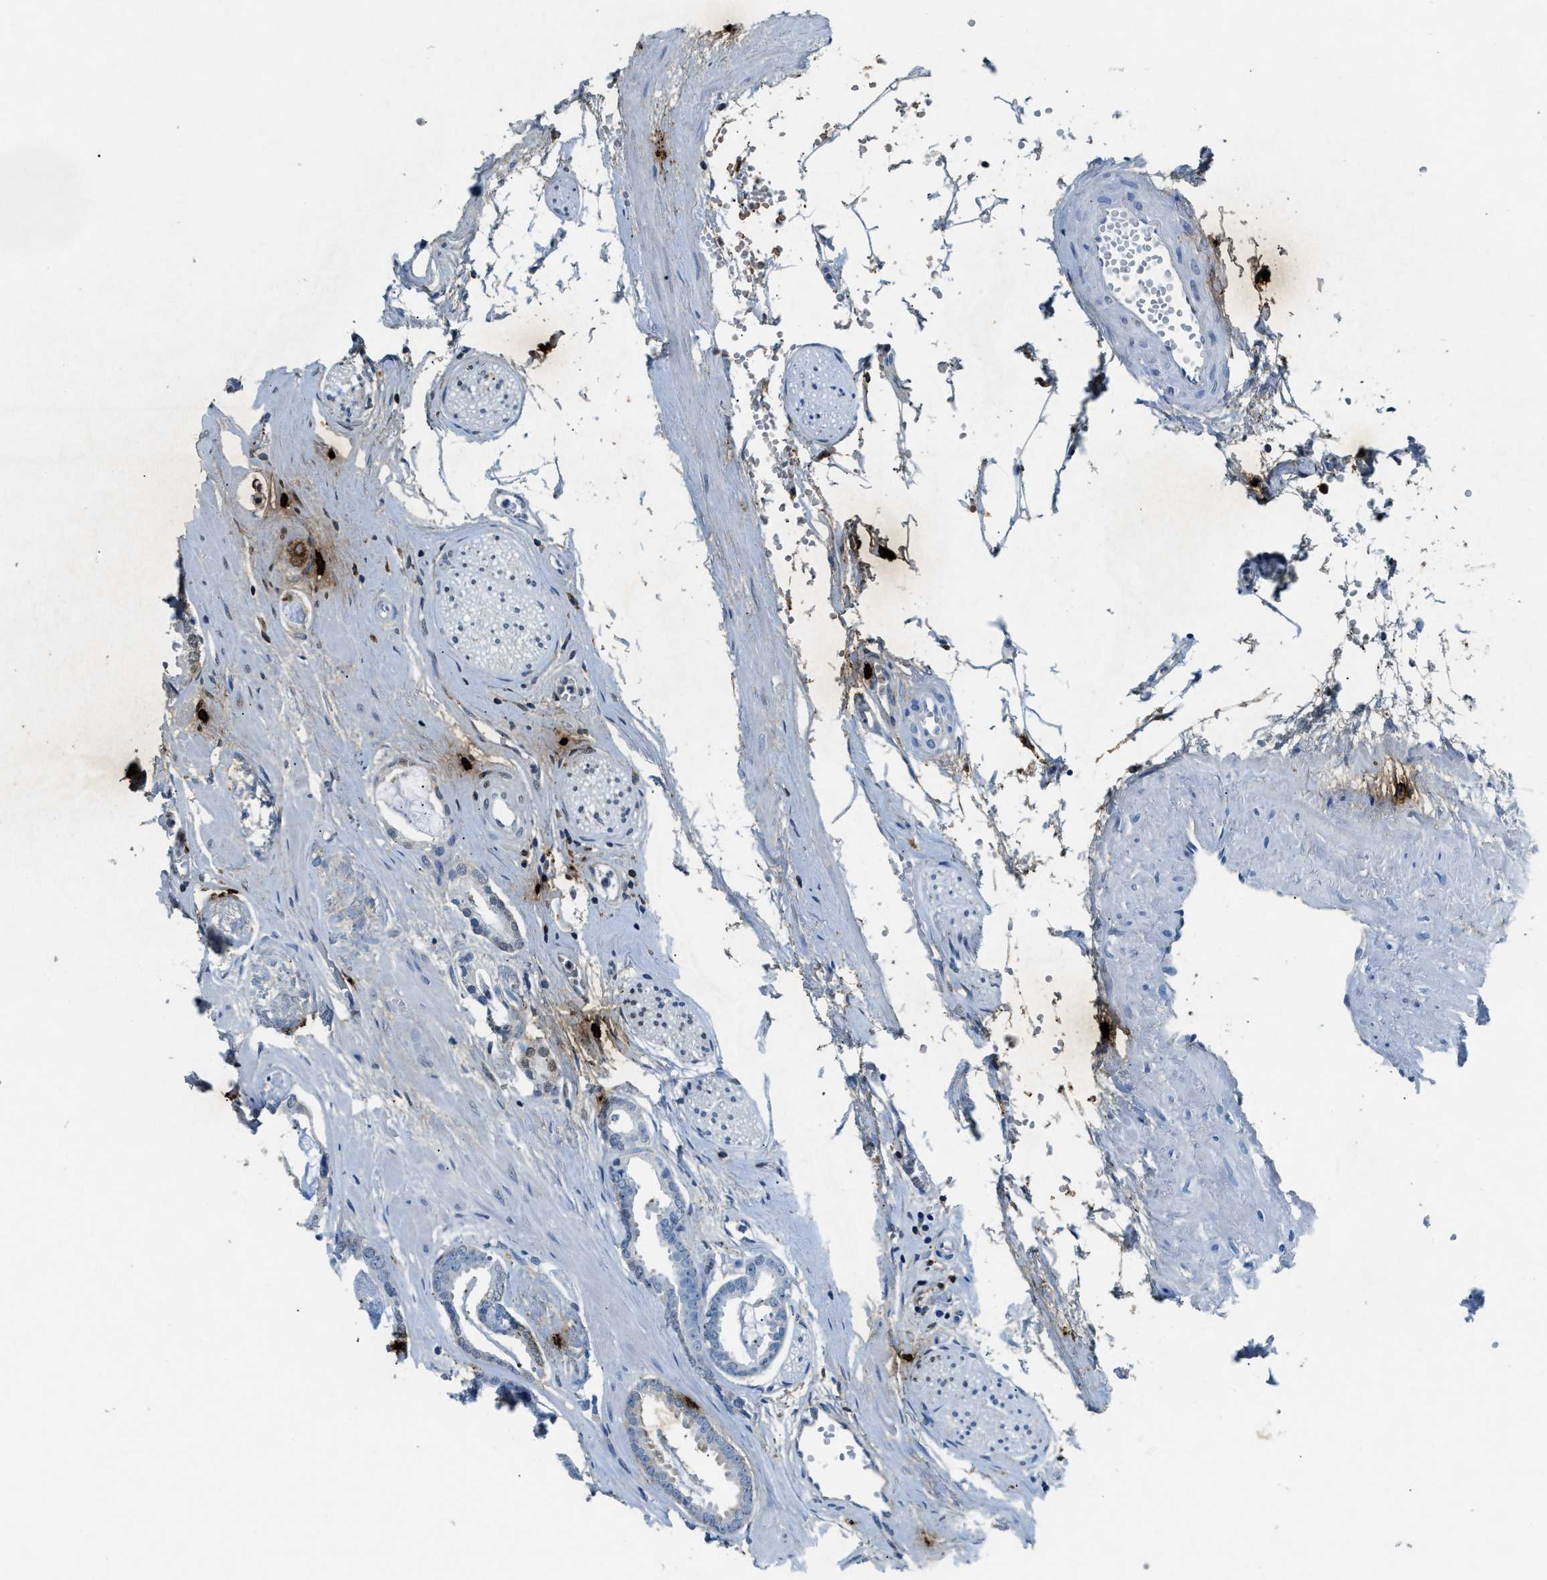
{"staining": {"intensity": "moderate", "quantity": "<25%", "location": "cytoplasmic/membranous,nuclear"}, "tissue": "prostate cancer", "cell_type": "Tumor cells", "image_type": "cancer", "snomed": [{"axis": "morphology", "description": "Adenocarcinoma, Low grade"}, {"axis": "topography", "description": "Prostate"}], "caption": "A brown stain highlights moderate cytoplasmic/membranous and nuclear staining of a protein in prostate cancer tumor cells. The staining was performed using DAB (3,3'-diaminobenzidine) to visualize the protein expression in brown, while the nuclei were stained in blue with hematoxylin (Magnification: 20x).", "gene": "TPSAB1", "patient": {"sex": "male", "age": 53}}